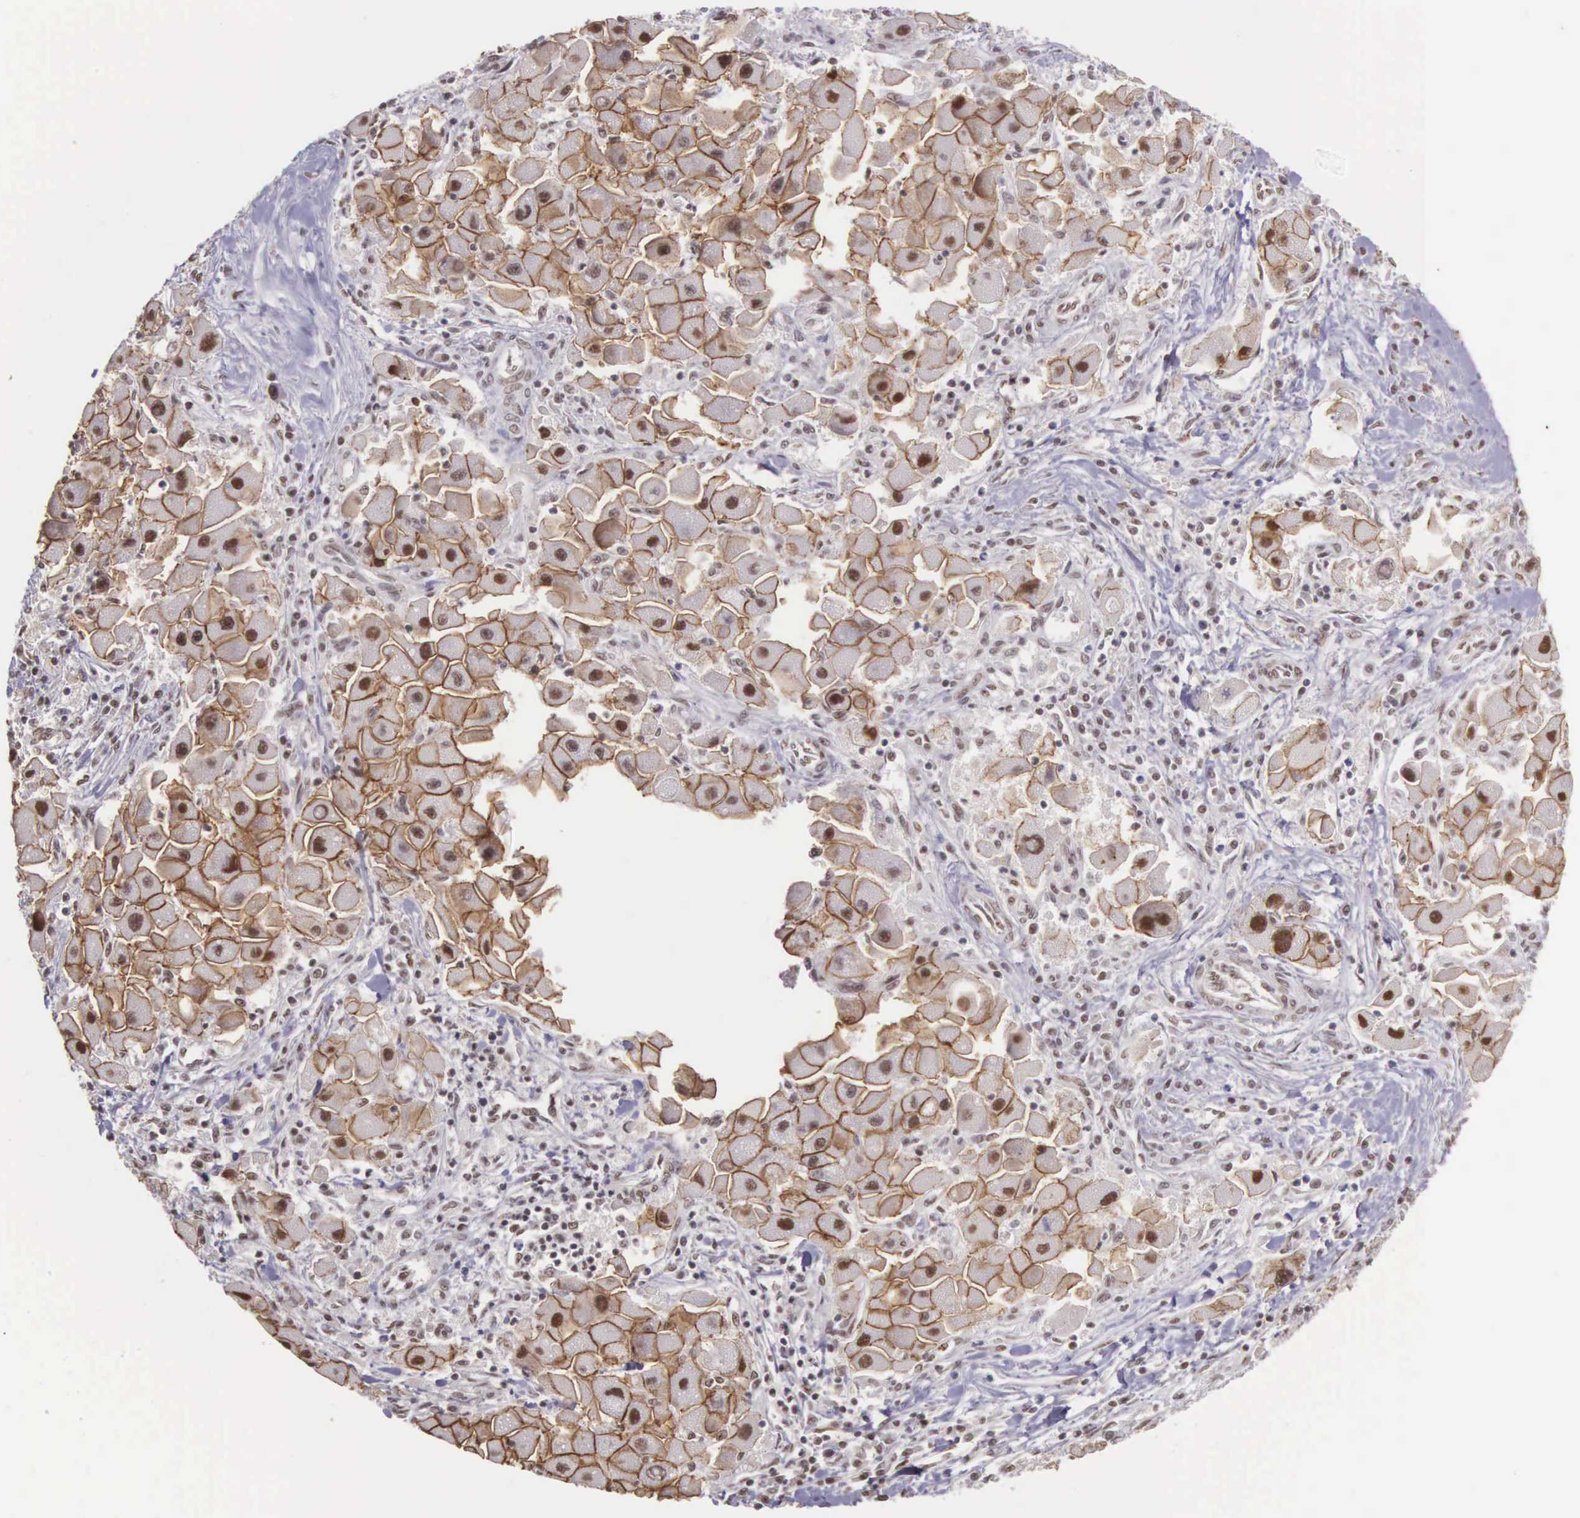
{"staining": {"intensity": "weak", "quantity": "25%-75%", "location": "cytoplasmic/membranous,nuclear"}, "tissue": "liver cancer", "cell_type": "Tumor cells", "image_type": "cancer", "snomed": [{"axis": "morphology", "description": "Carcinoma, Hepatocellular, NOS"}, {"axis": "topography", "description": "Liver"}], "caption": "Tumor cells reveal low levels of weak cytoplasmic/membranous and nuclear expression in about 25%-75% of cells in human hepatocellular carcinoma (liver). Immunohistochemistry (ihc) stains the protein in brown and the nuclei are stained blue.", "gene": "POLR2F", "patient": {"sex": "male", "age": 24}}